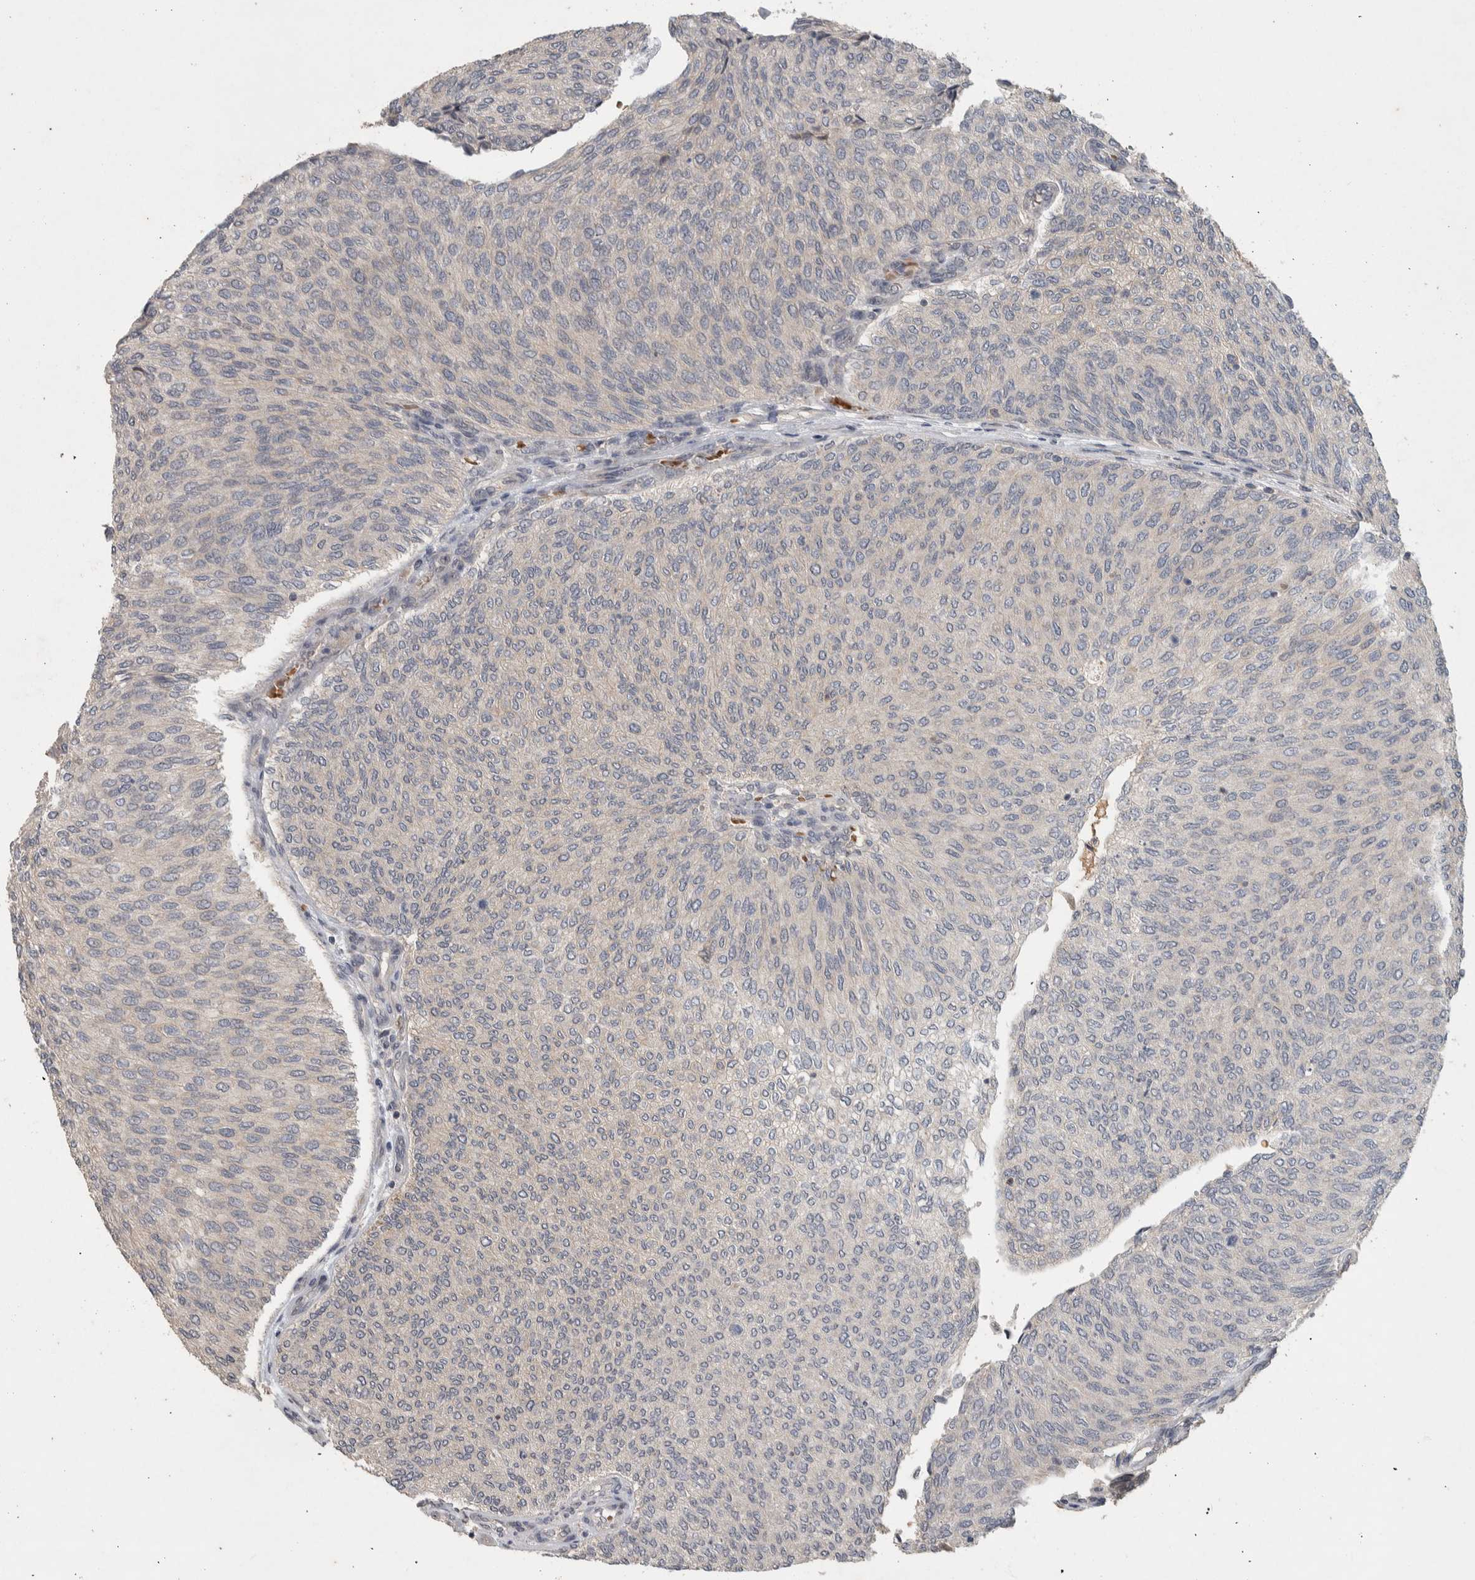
{"staining": {"intensity": "negative", "quantity": "none", "location": "none"}, "tissue": "urothelial cancer", "cell_type": "Tumor cells", "image_type": "cancer", "snomed": [{"axis": "morphology", "description": "Urothelial carcinoma, Low grade"}, {"axis": "topography", "description": "Urinary bladder"}], "caption": "A photomicrograph of urothelial cancer stained for a protein displays no brown staining in tumor cells.", "gene": "CHRM3", "patient": {"sex": "female", "age": 79}}